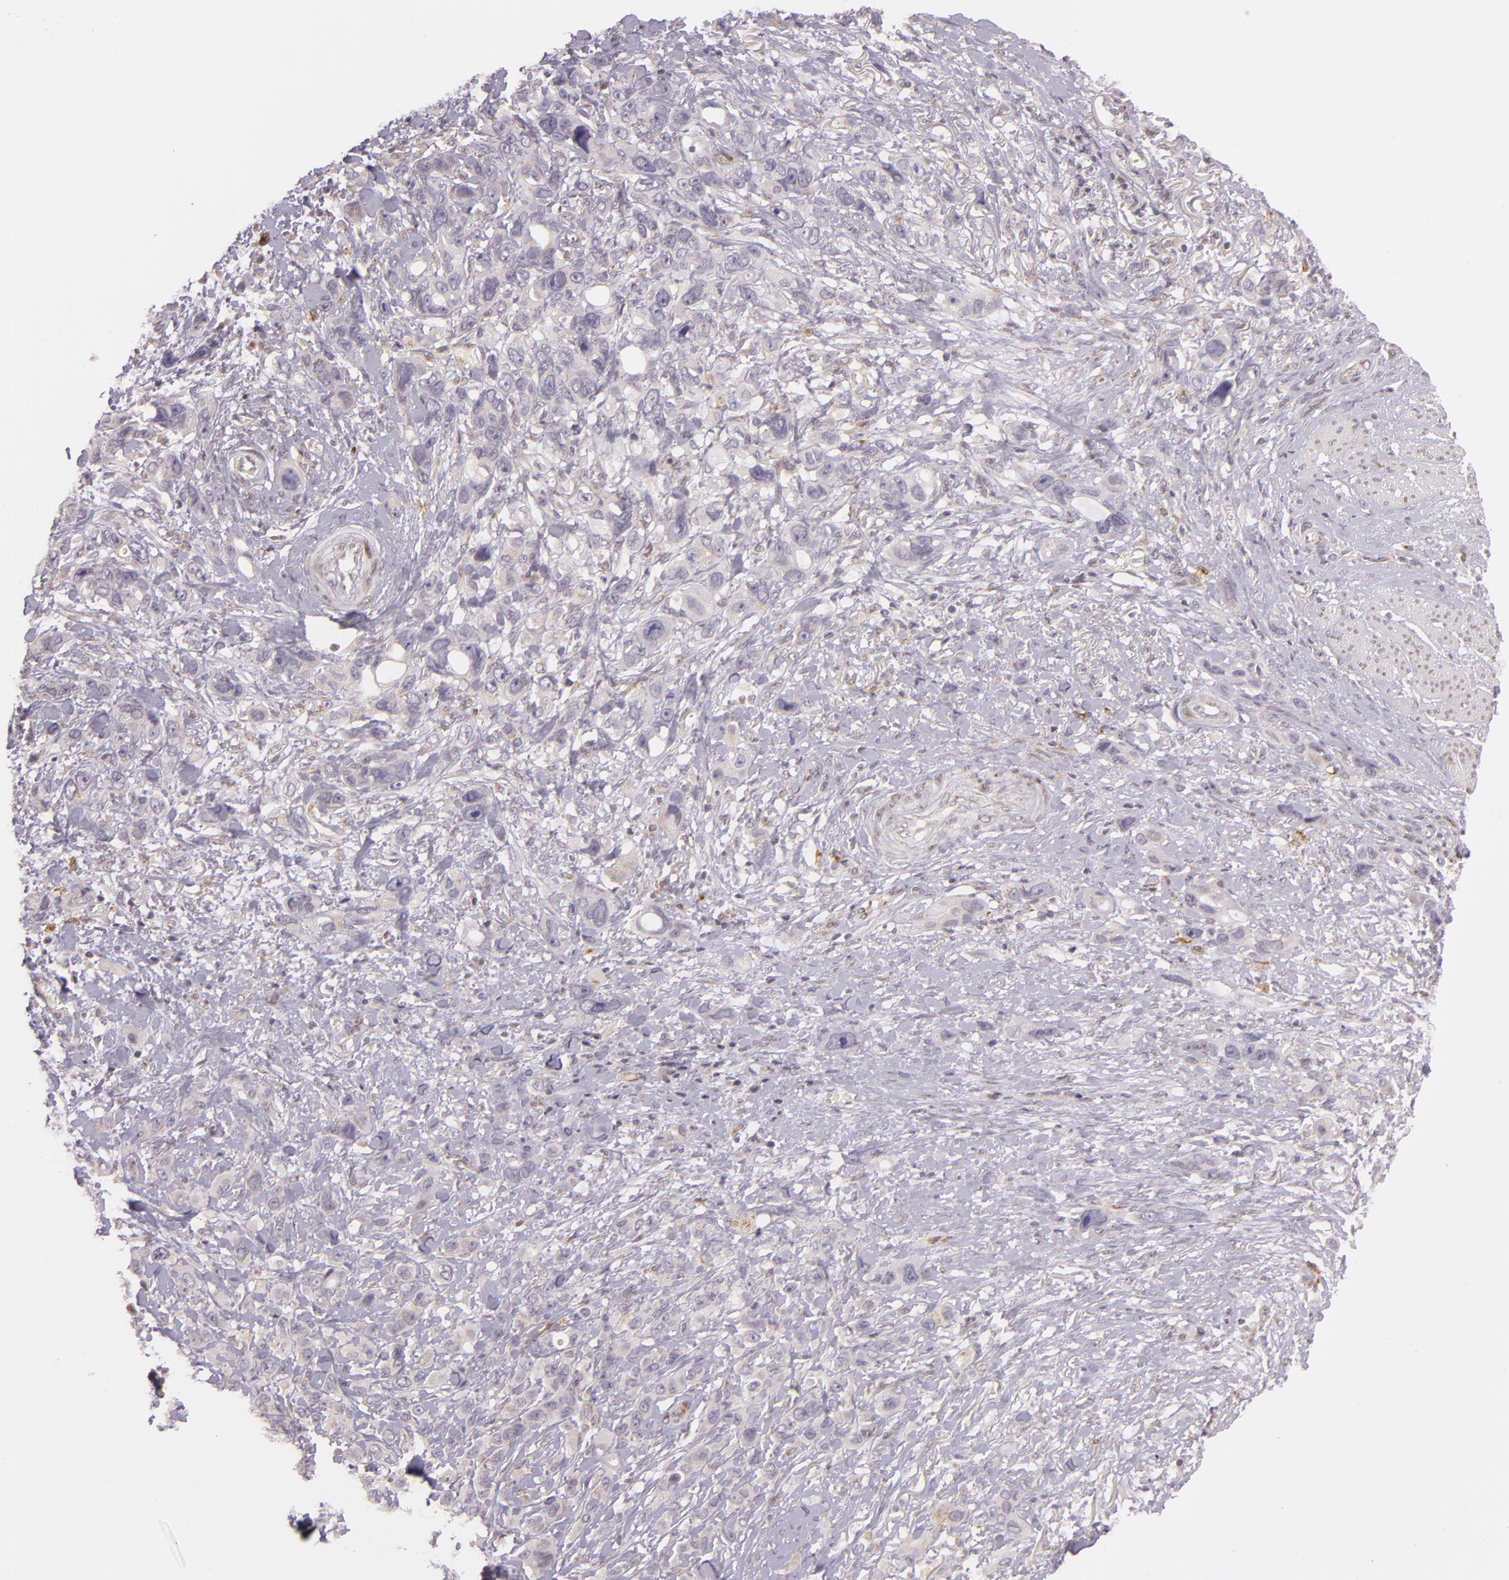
{"staining": {"intensity": "weak", "quantity": ">75%", "location": "cytoplasmic/membranous"}, "tissue": "stomach cancer", "cell_type": "Tumor cells", "image_type": "cancer", "snomed": [{"axis": "morphology", "description": "Adenocarcinoma, NOS"}, {"axis": "topography", "description": "Stomach, upper"}], "caption": "A brown stain shows weak cytoplasmic/membranous expression of a protein in stomach adenocarcinoma tumor cells. The staining was performed using DAB (3,3'-diaminobenzidine), with brown indicating positive protein expression. Nuclei are stained blue with hematoxylin.", "gene": "LGMN", "patient": {"sex": "male", "age": 47}}